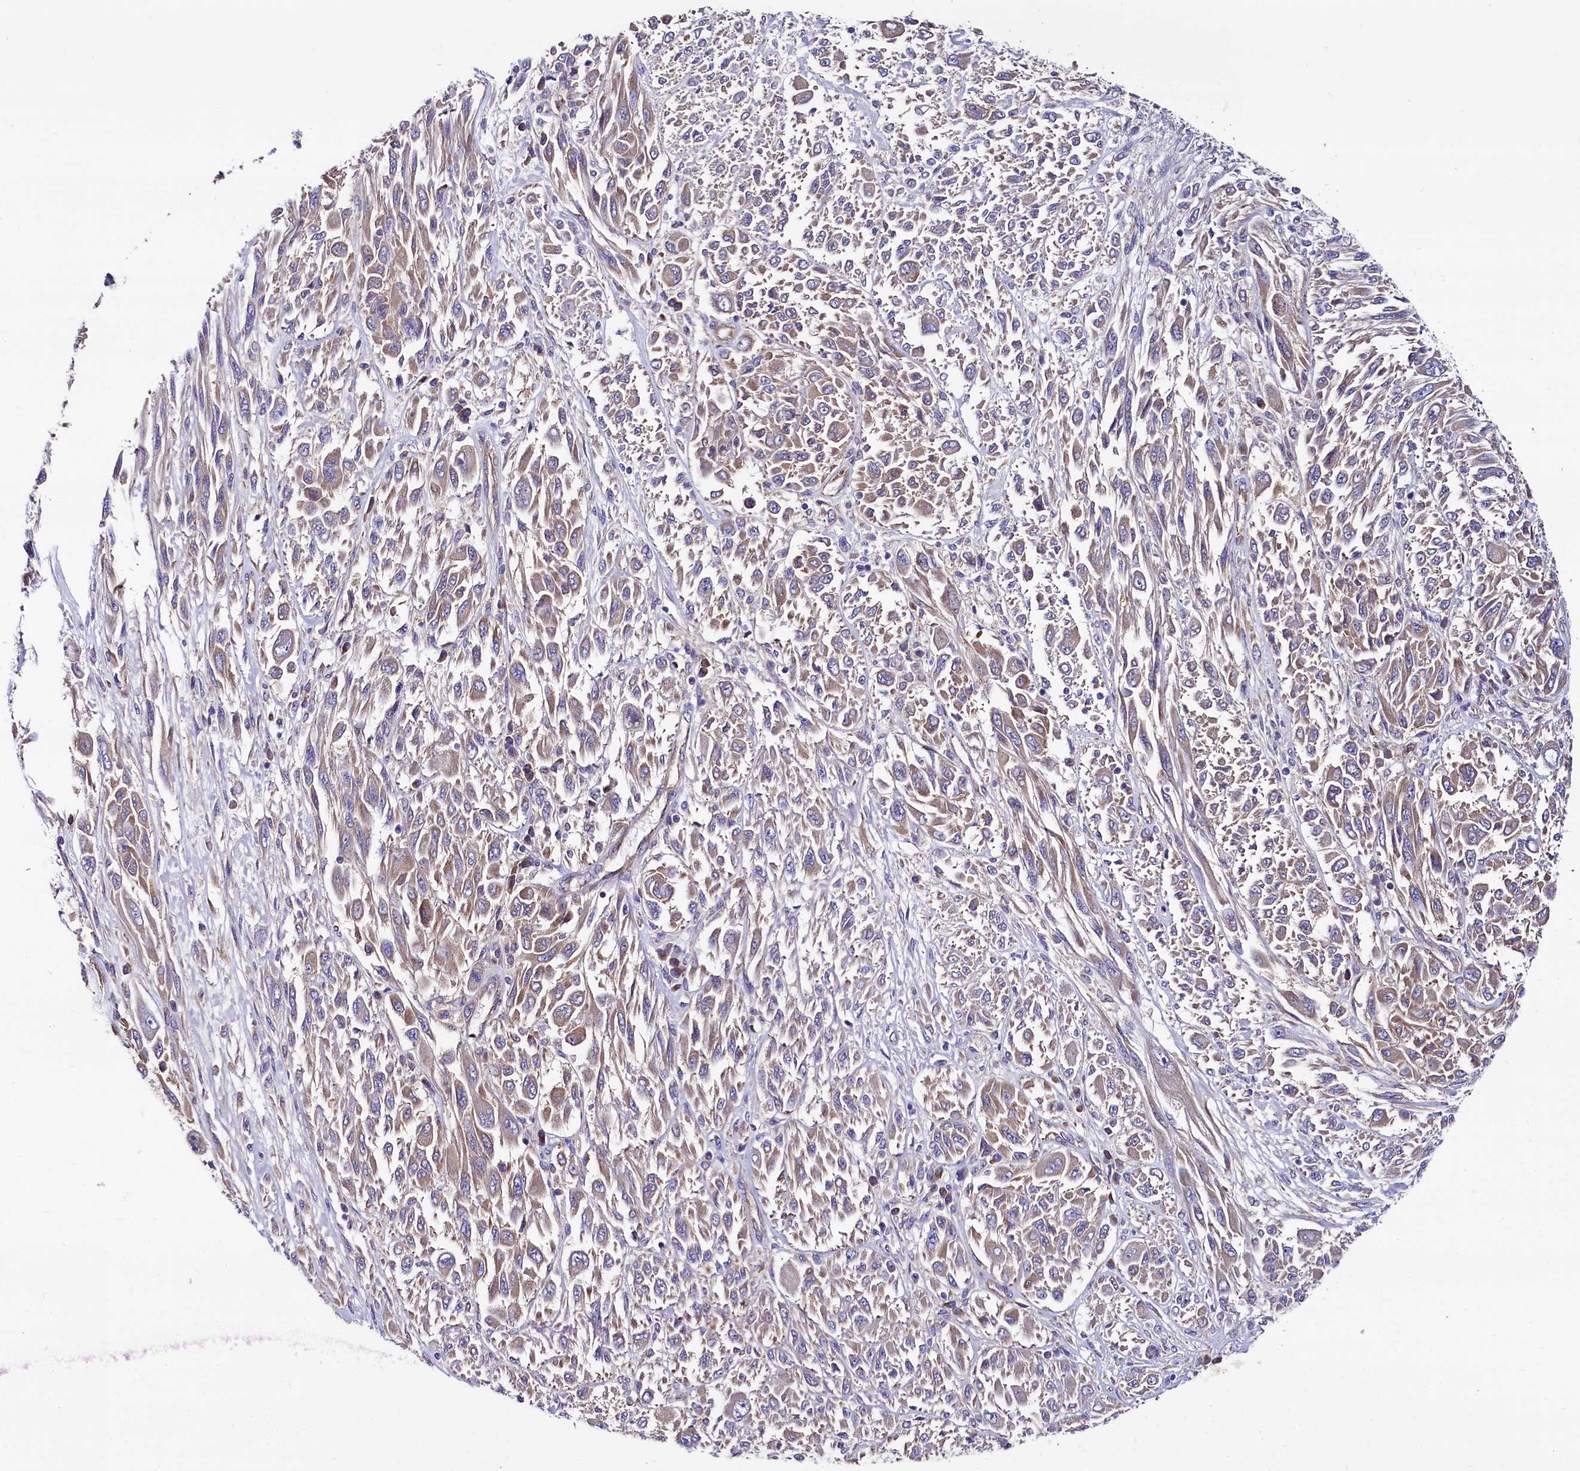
{"staining": {"intensity": "weak", "quantity": ">75%", "location": "cytoplasmic/membranous"}, "tissue": "melanoma", "cell_type": "Tumor cells", "image_type": "cancer", "snomed": [{"axis": "morphology", "description": "Malignant melanoma, NOS"}, {"axis": "topography", "description": "Skin"}], "caption": "Melanoma stained for a protein (brown) exhibits weak cytoplasmic/membranous positive staining in about >75% of tumor cells.", "gene": "QARS1", "patient": {"sex": "female", "age": 91}}